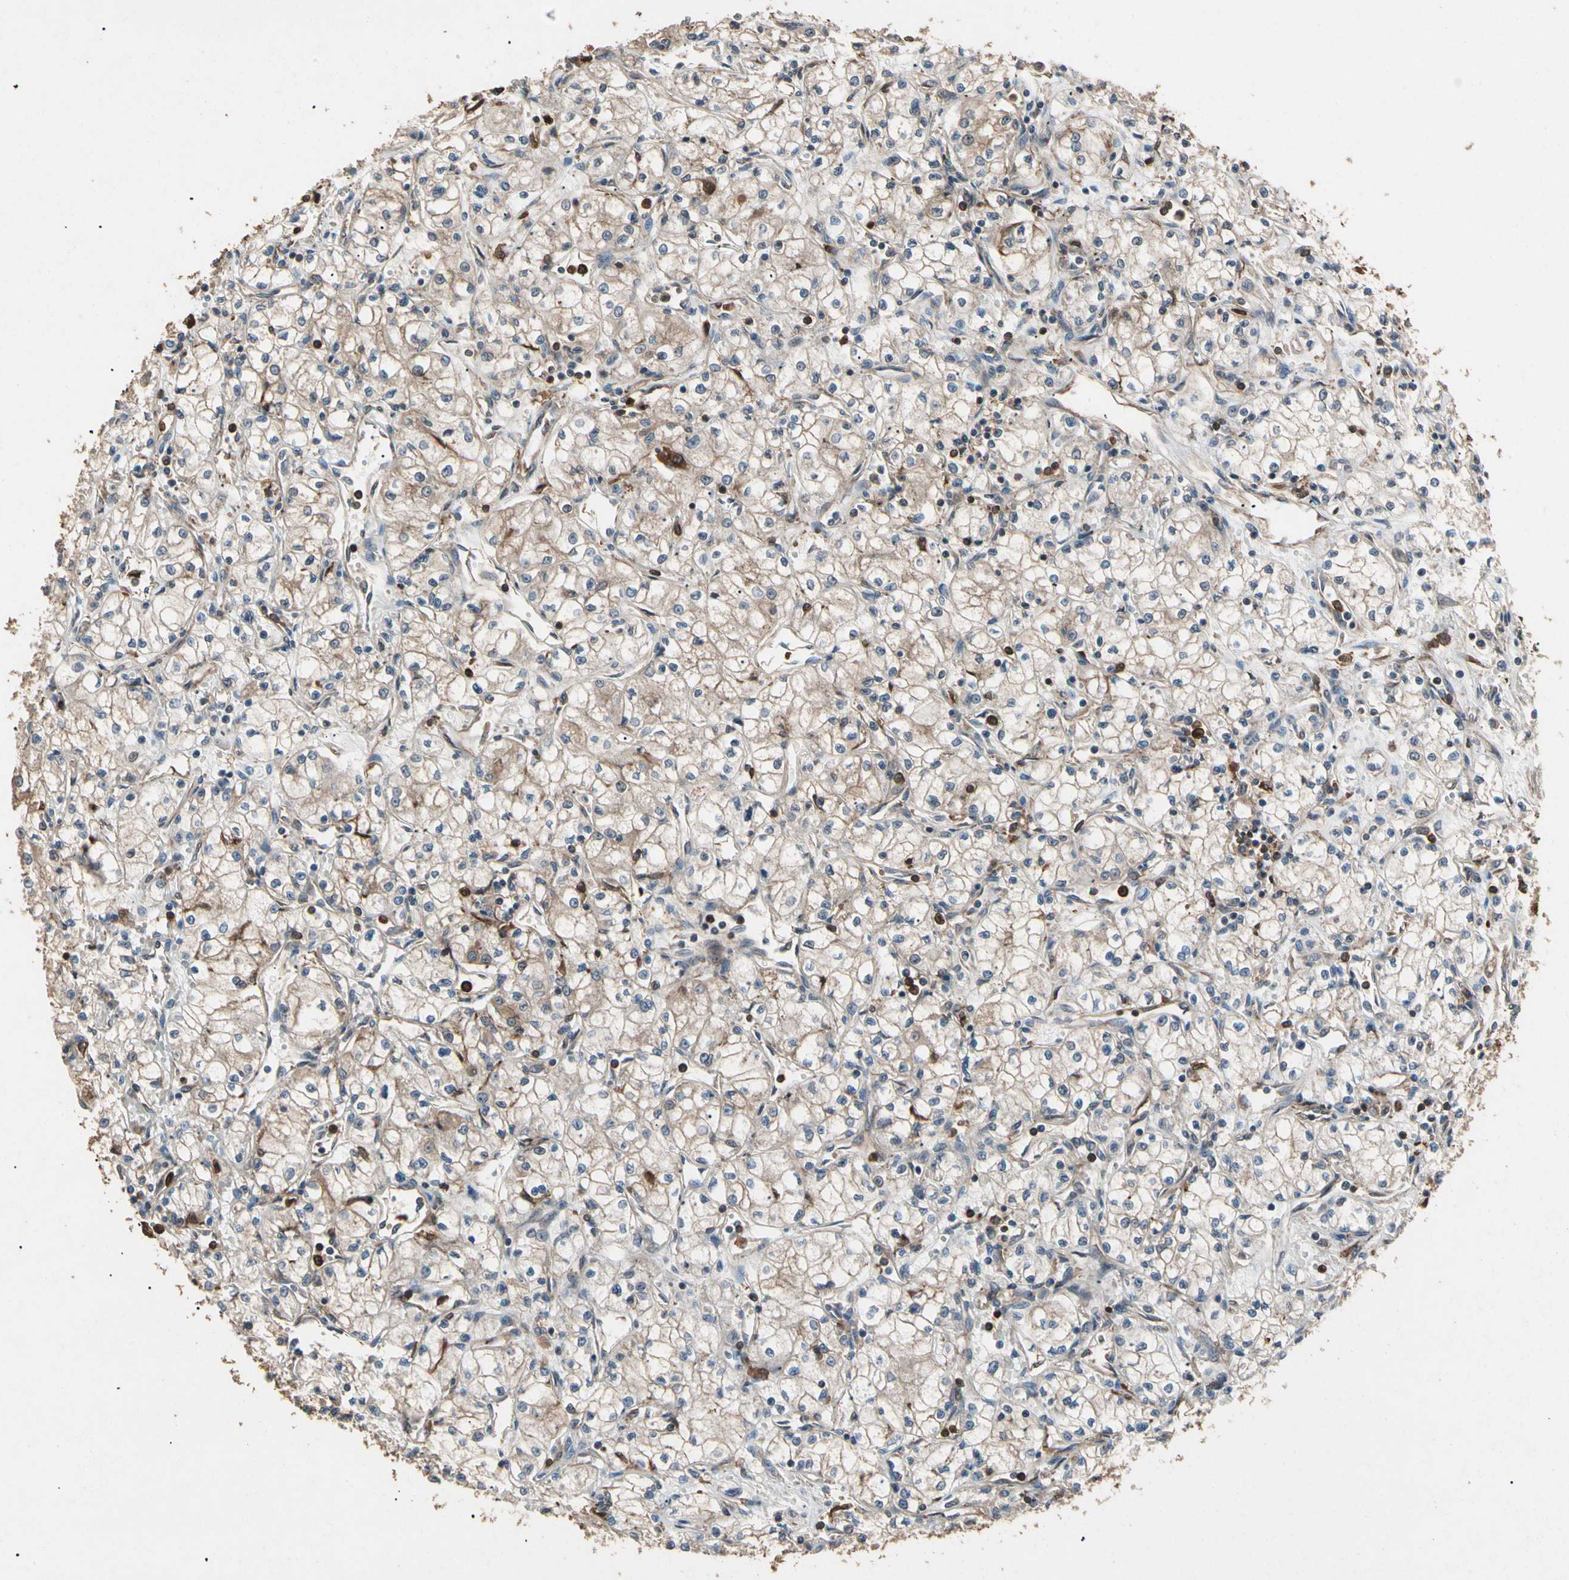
{"staining": {"intensity": "weak", "quantity": ">75%", "location": "cytoplasmic/membranous"}, "tissue": "renal cancer", "cell_type": "Tumor cells", "image_type": "cancer", "snomed": [{"axis": "morphology", "description": "Normal tissue, NOS"}, {"axis": "morphology", "description": "Adenocarcinoma, NOS"}, {"axis": "topography", "description": "Kidney"}], "caption": "Protein staining of adenocarcinoma (renal) tissue shows weak cytoplasmic/membranous expression in about >75% of tumor cells. The protein is stained brown, and the nuclei are stained in blue (DAB IHC with brightfield microscopy, high magnification).", "gene": "AGBL2", "patient": {"sex": "male", "age": 59}}